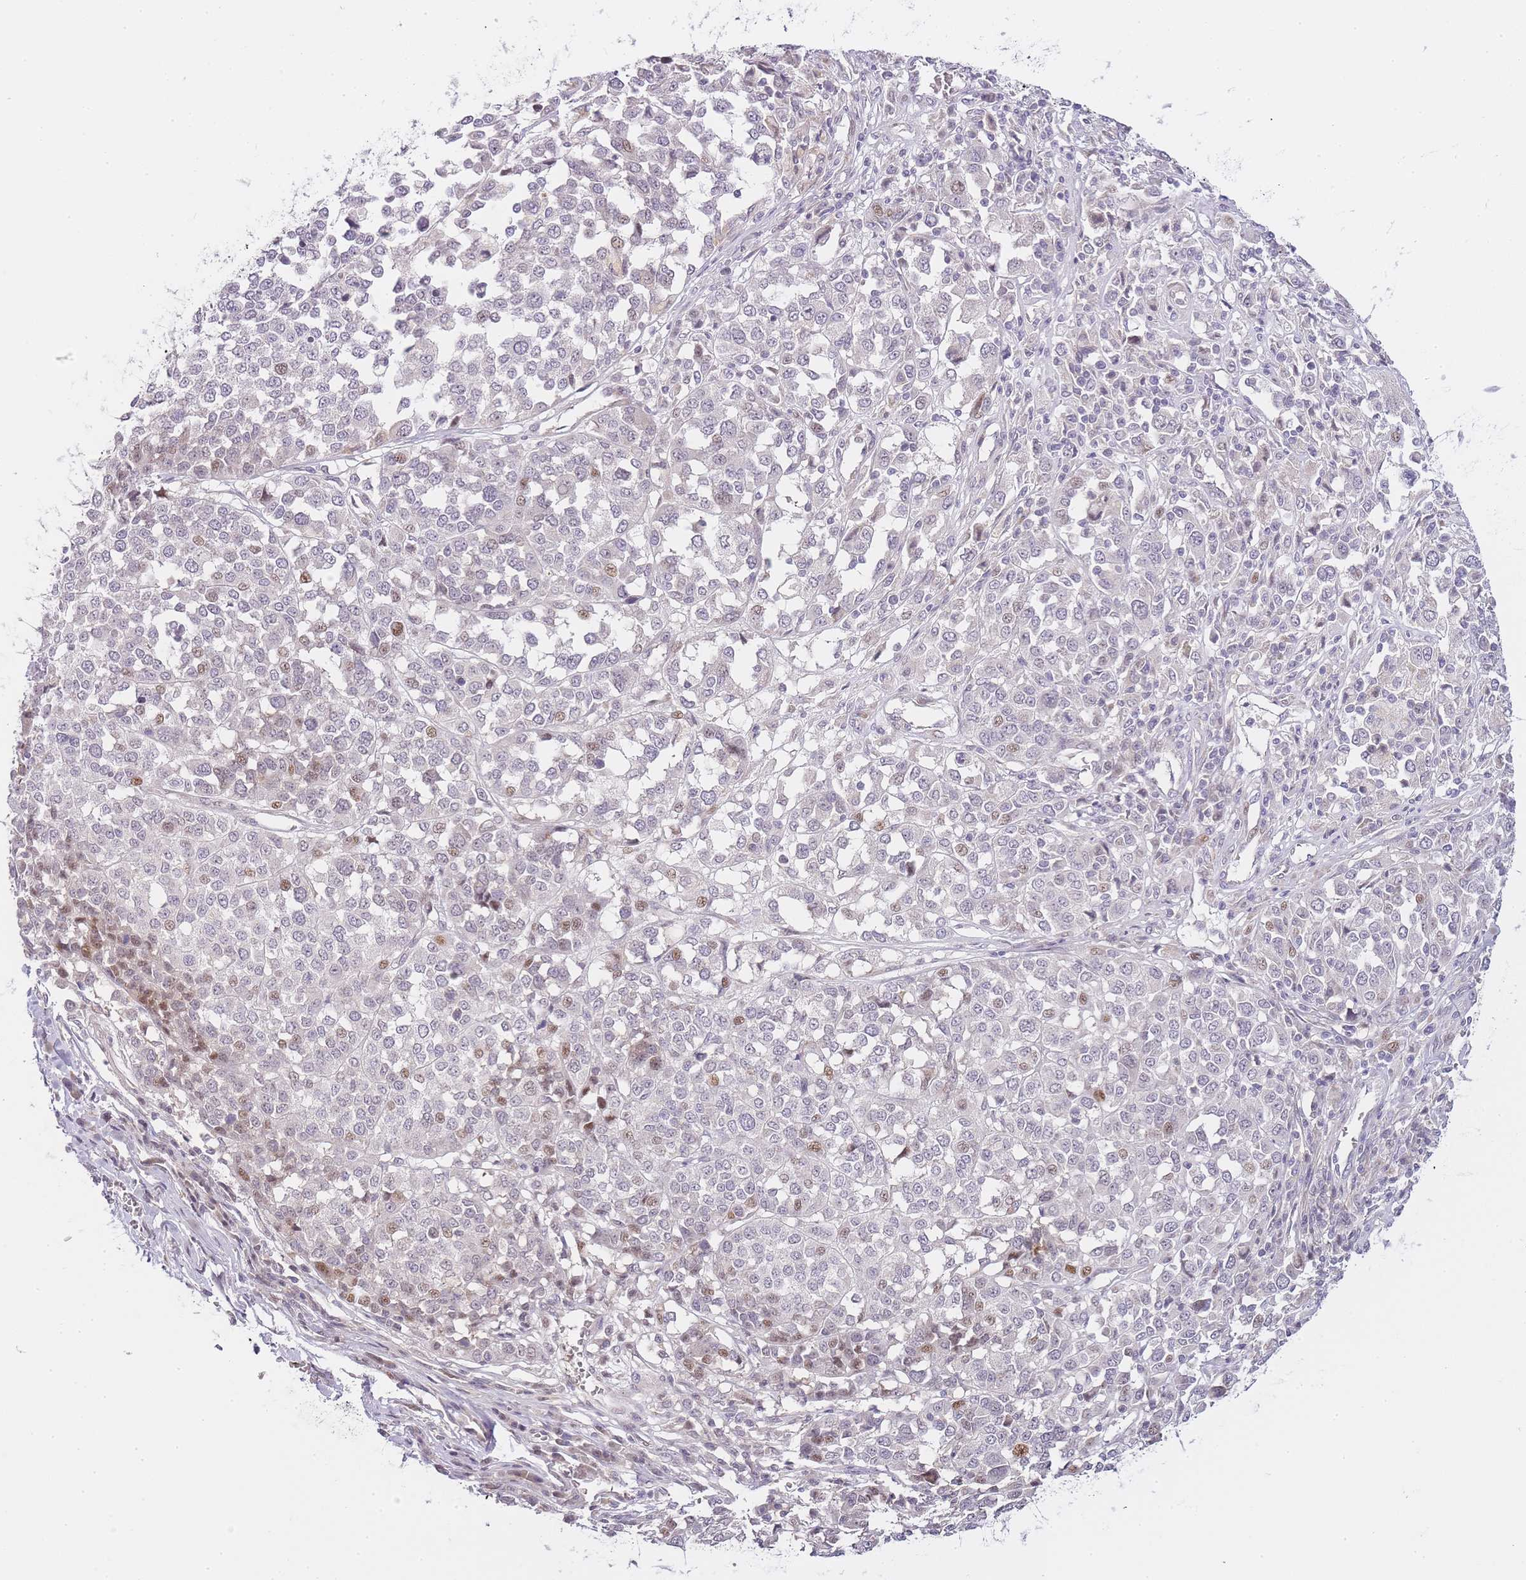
{"staining": {"intensity": "moderate", "quantity": "<25%", "location": "nuclear"}, "tissue": "melanoma", "cell_type": "Tumor cells", "image_type": "cancer", "snomed": [{"axis": "morphology", "description": "Malignant melanoma, Metastatic site"}, {"axis": "topography", "description": "Lymph node"}], "caption": "Malignant melanoma (metastatic site) was stained to show a protein in brown. There is low levels of moderate nuclear positivity in about <25% of tumor cells.", "gene": "OGG1", "patient": {"sex": "male", "age": 44}}